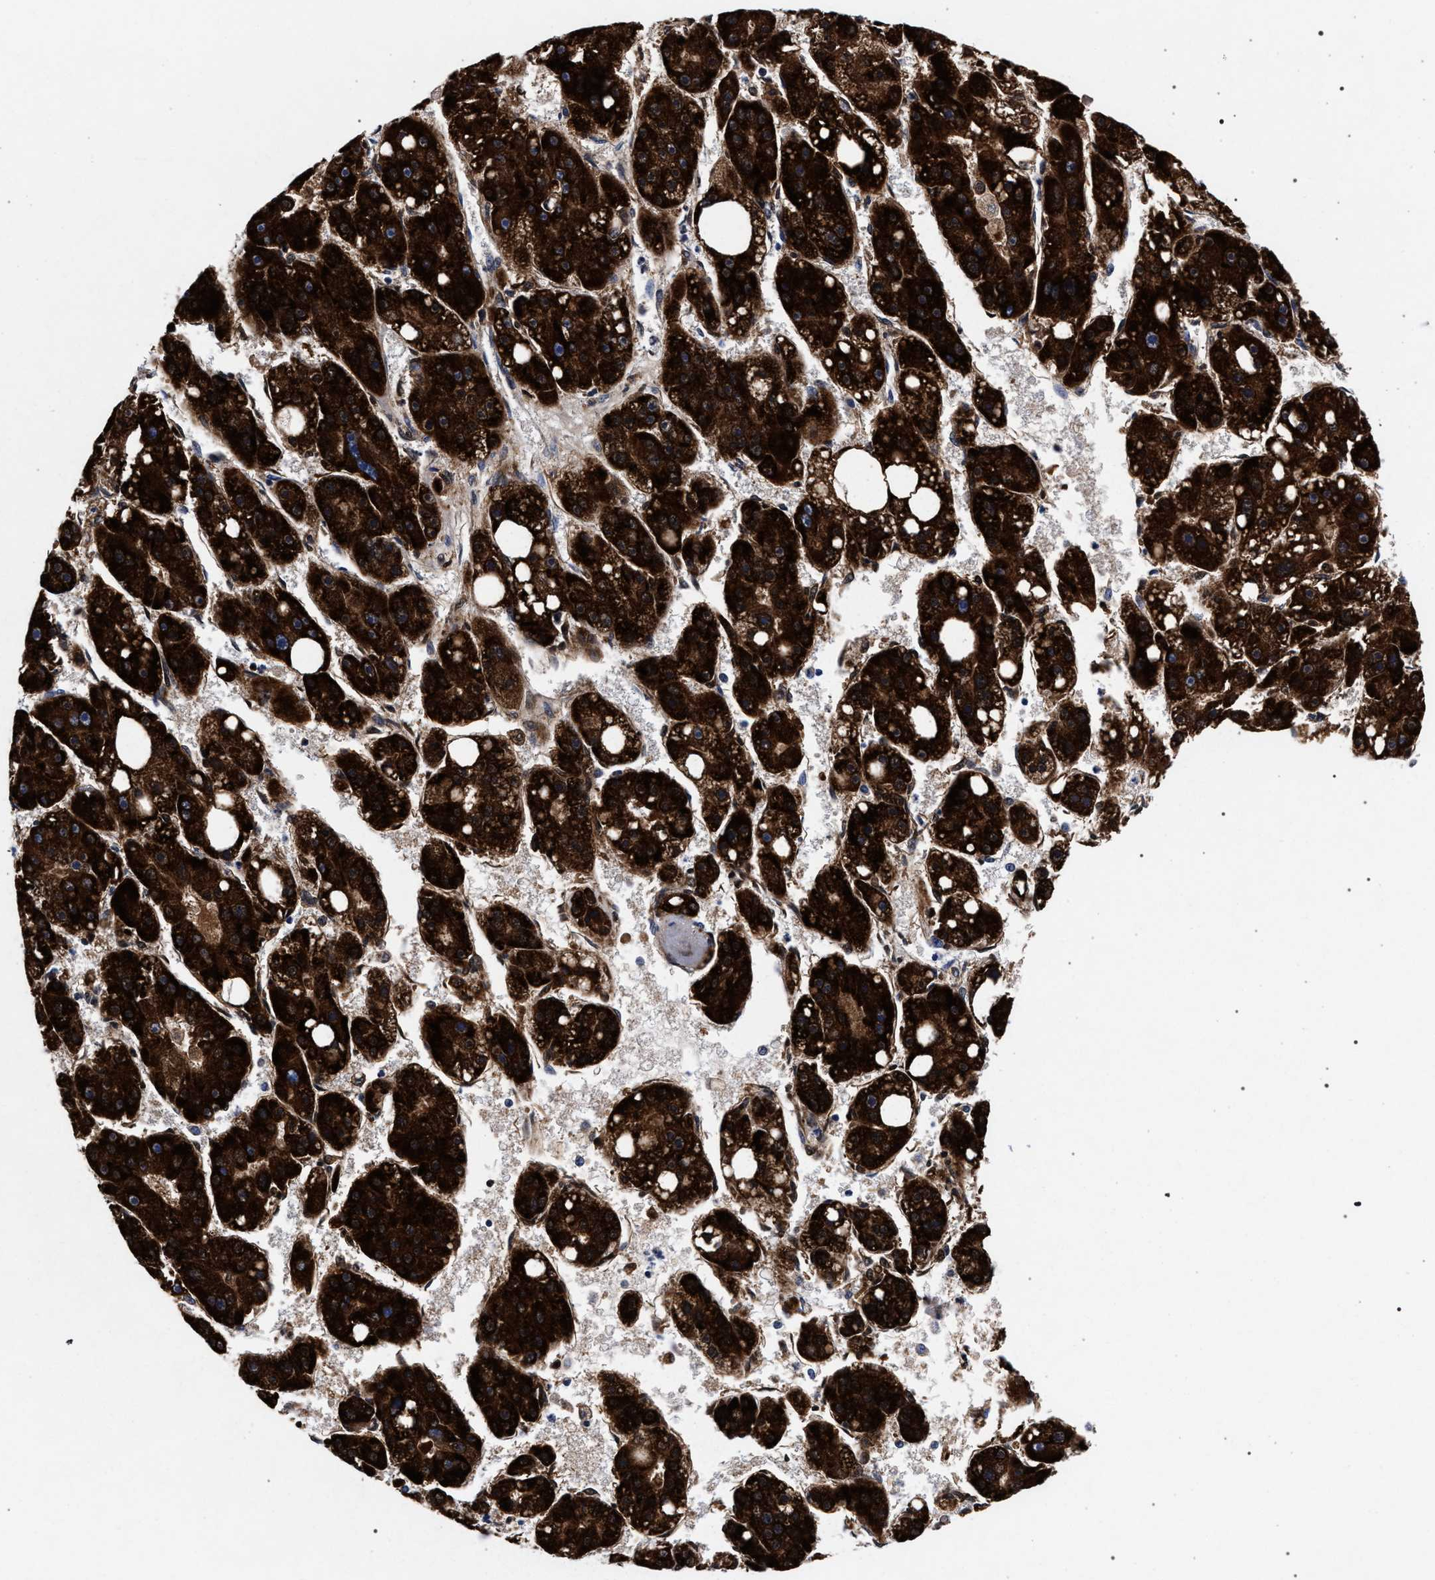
{"staining": {"intensity": "strong", "quantity": ">75%", "location": "cytoplasmic/membranous"}, "tissue": "liver cancer", "cell_type": "Tumor cells", "image_type": "cancer", "snomed": [{"axis": "morphology", "description": "Carcinoma, Hepatocellular, NOS"}, {"axis": "topography", "description": "Liver"}], "caption": "Immunohistochemistry (IHC) (DAB) staining of hepatocellular carcinoma (liver) reveals strong cytoplasmic/membranous protein expression in about >75% of tumor cells. (DAB = brown stain, brightfield microscopy at high magnification).", "gene": "ACOX1", "patient": {"sex": "female", "age": 61}}